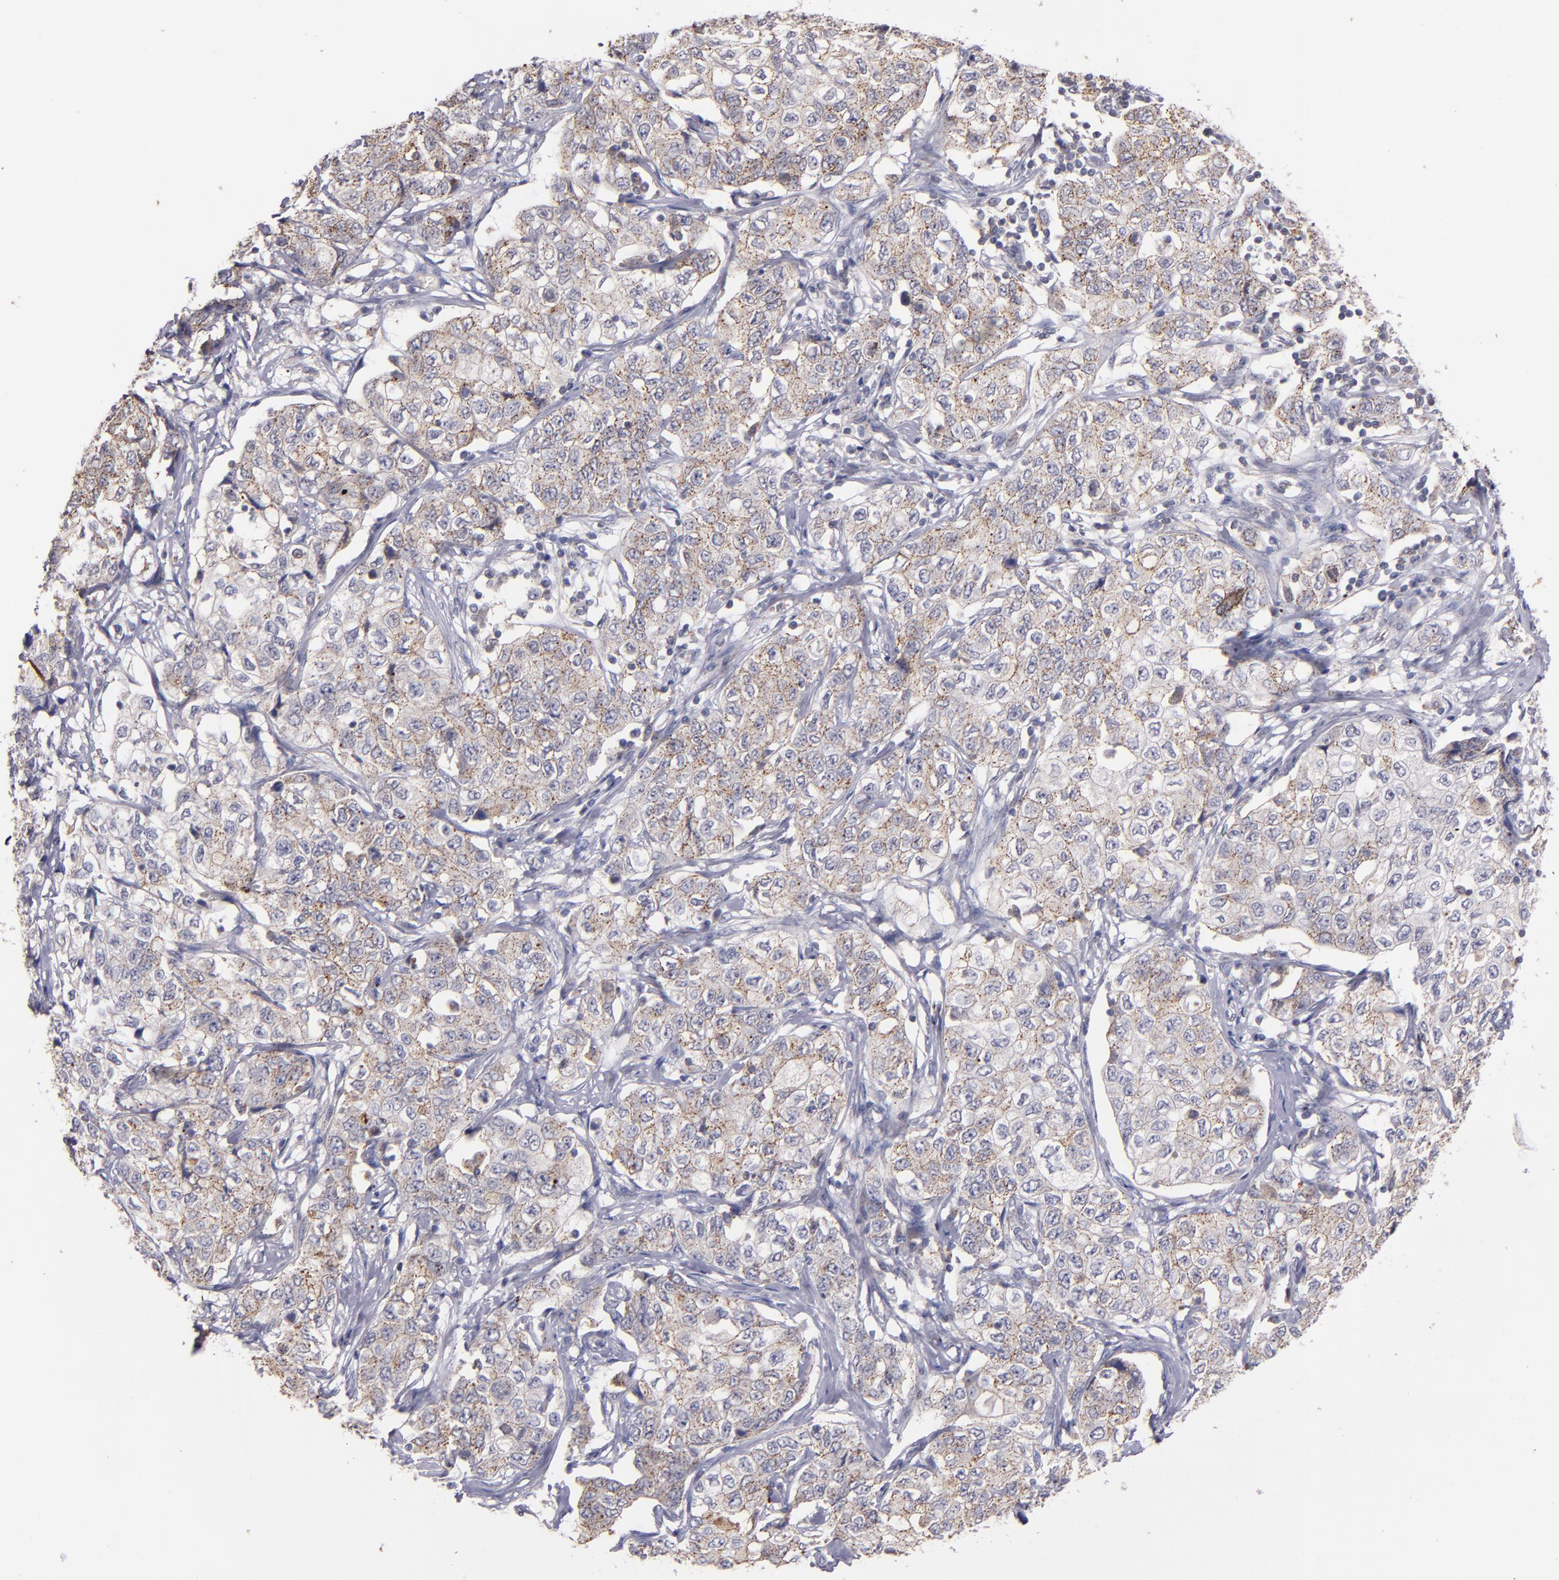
{"staining": {"intensity": "weak", "quantity": ">75%", "location": "cytoplasmic/membranous"}, "tissue": "stomach cancer", "cell_type": "Tumor cells", "image_type": "cancer", "snomed": [{"axis": "morphology", "description": "Adenocarcinoma, NOS"}, {"axis": "topography", "description": "Stomach"}], "caption": "Immunohistochemistry (IHC) (DAB (3,3'-diaminobenzidine)) staining of human stomach adenocarcinoma reveals weak cytoplasmic/membranous protein positivity in approximately >75% of tumor cells.", "gene": "SYP", "patient": {"sex": "male", "age": 48}}